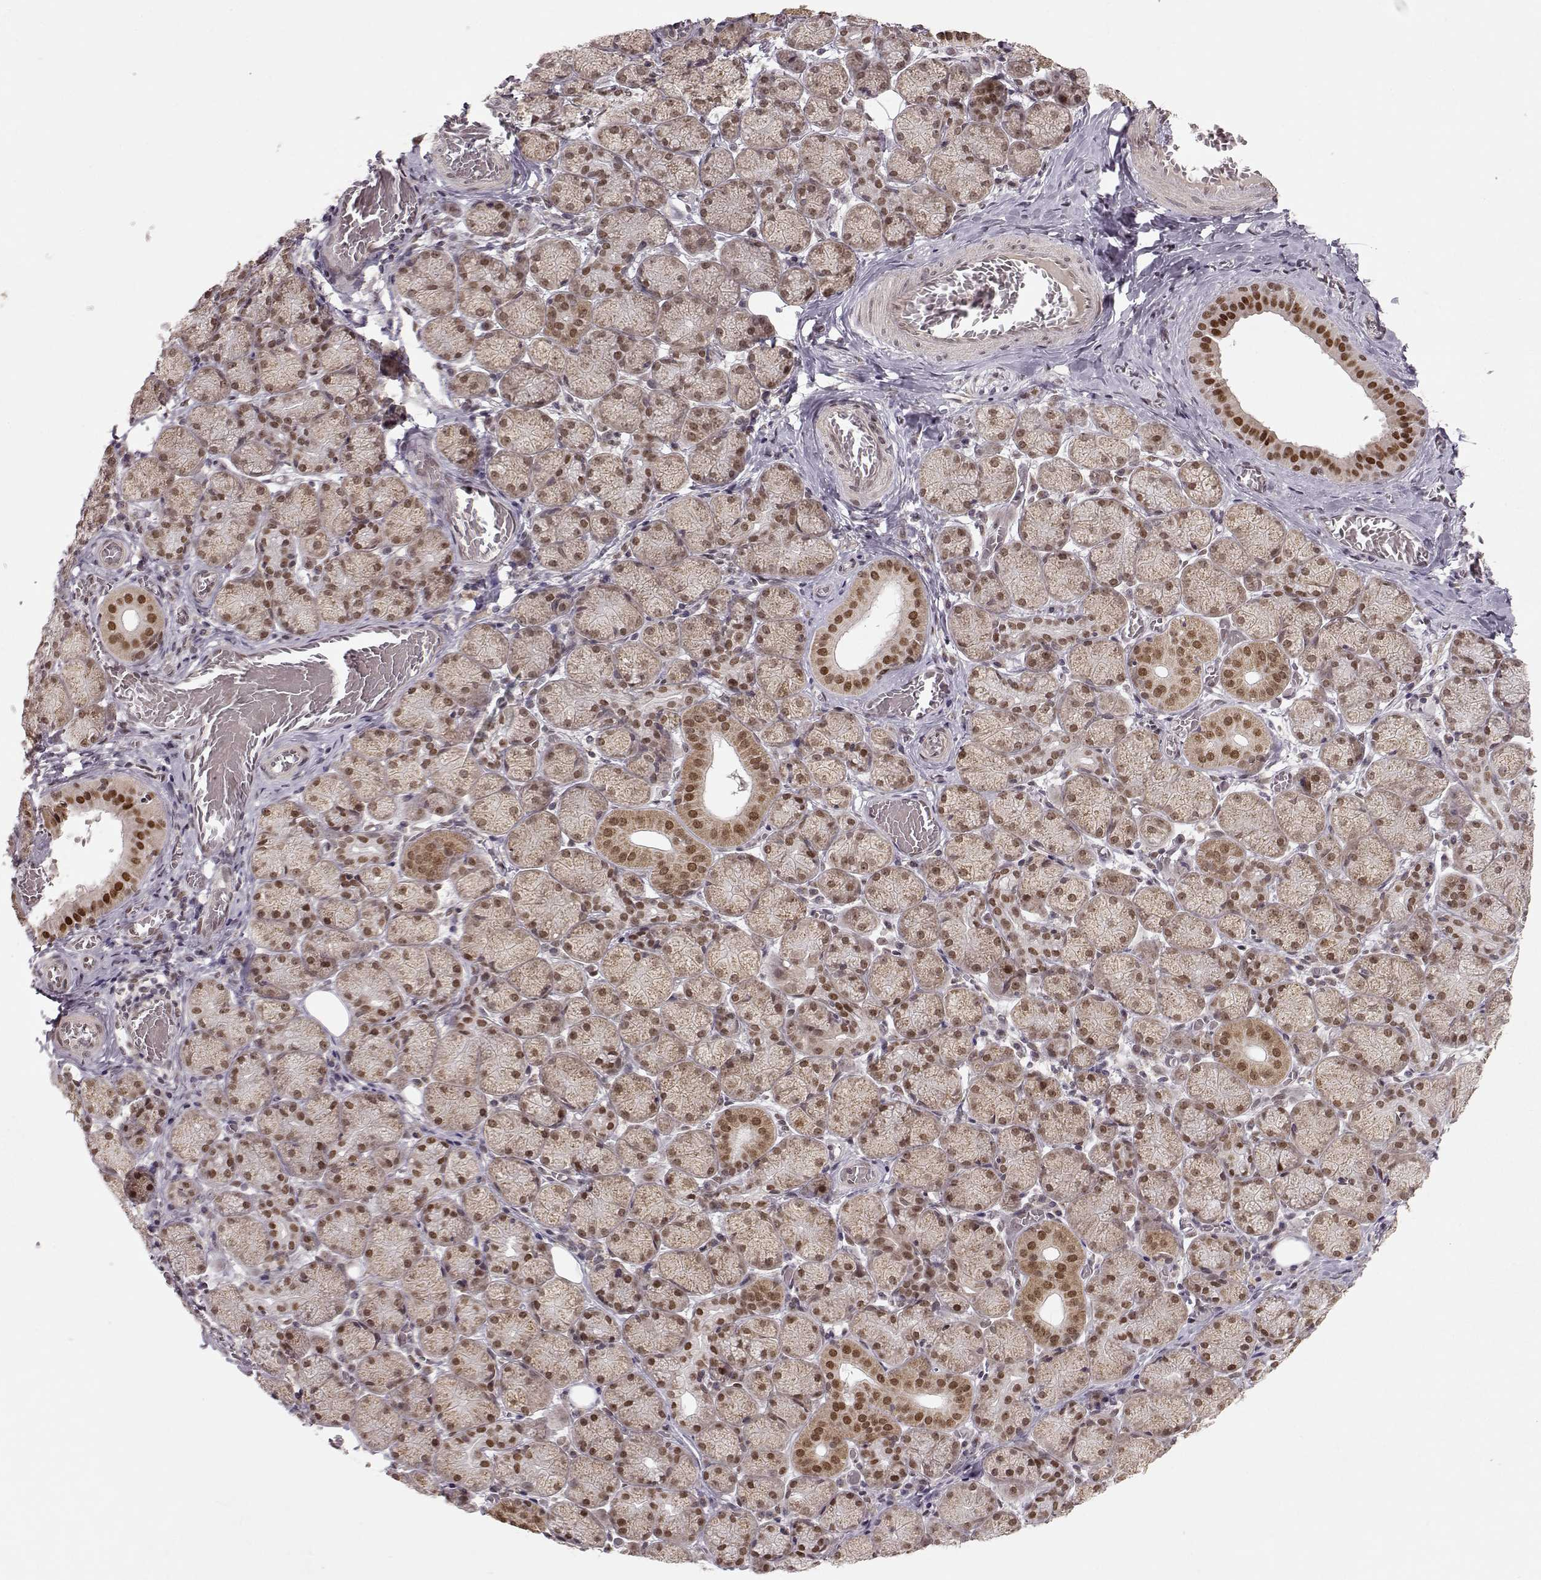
{"staining": {"intensity": "moderate", "quantity": "25%-75%", "location": "nuclear"}, "tissue": "salivary gland", "cell_type": "Glandular cells", "image_type": "normal", "snomed": [{"axis": "morphology", "description": "Normal tissue, NOS"}, {"axis": "topography", "description": "Salivary gland"}, {"axis": "topography", "description": "Peripheral nerve tissue"}], "caption": "A brown stain labels moderate nuclear positivity of a protein in glandular cells of unremarkable human salivary gland. (DAB = brown stain, brightfield microscopy at high magnification).", "gene": "RAI1", "patient": {"sex": "female", "age": 24}}